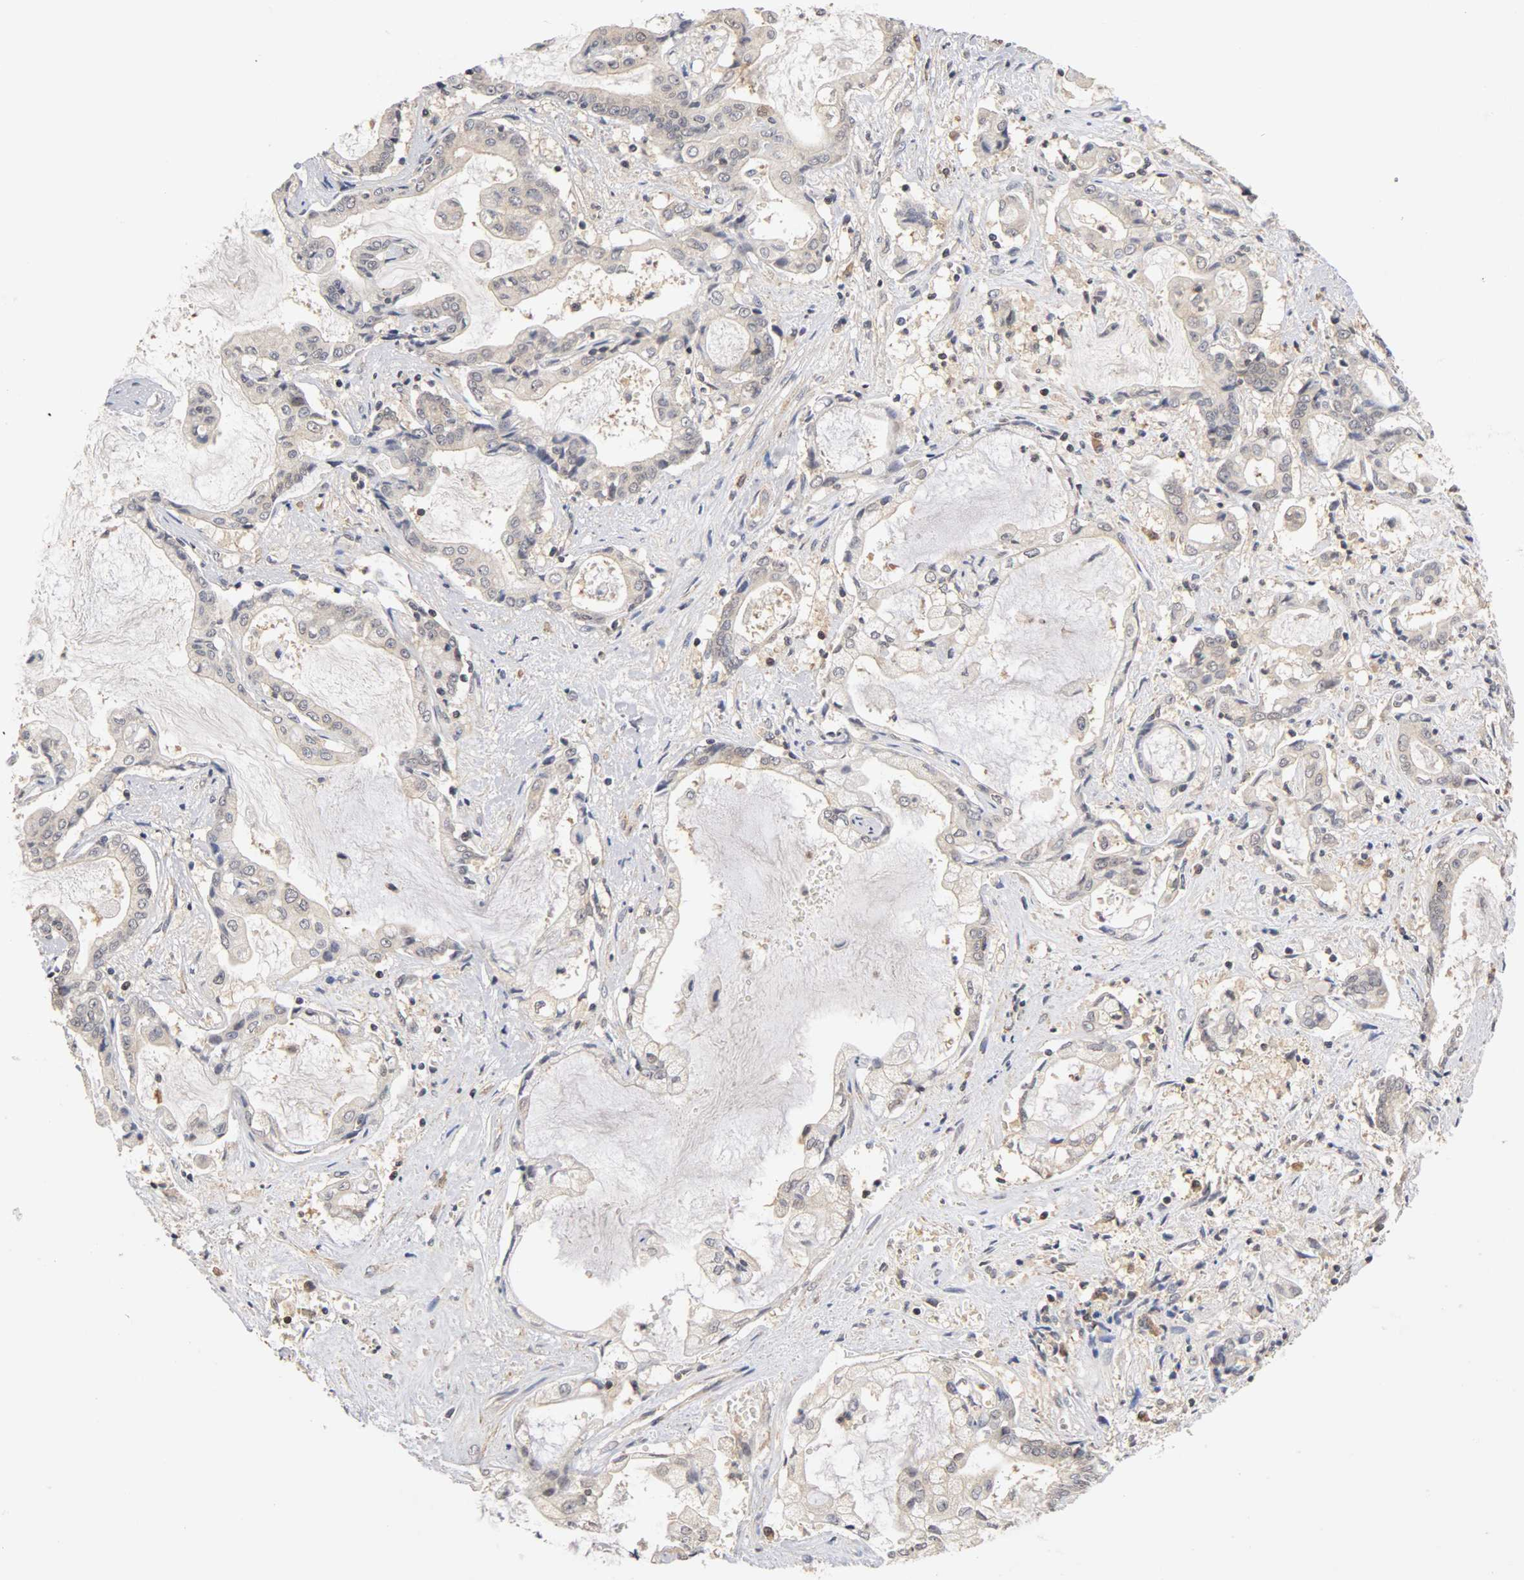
{"staining": {"intensity": "negative", "quantity": "none", "location": "none"}, "tissue": "liver cancer", "cell_type": "Tumor cells", "image_type": "cancer", "snomed": [{"axis": "morphology", "description": "Cholangiocarcinoma"}, {"axis": "topography", "description": "Liver"}], "caption": "This photomicrograph is of liver cancer (cholangiocarcinoma) stained with IHC to label a protein in brown with the nuclei are counter-stained blue. There is no staining in tumor cells. The staining was performed using DAB to visualize the protein expression in brown, while the nuclei were stained in blue with hematoxylin (Magnification: 20x).", "gene": "UBE2M", "patient": {"sex": "male", "age": 57}}